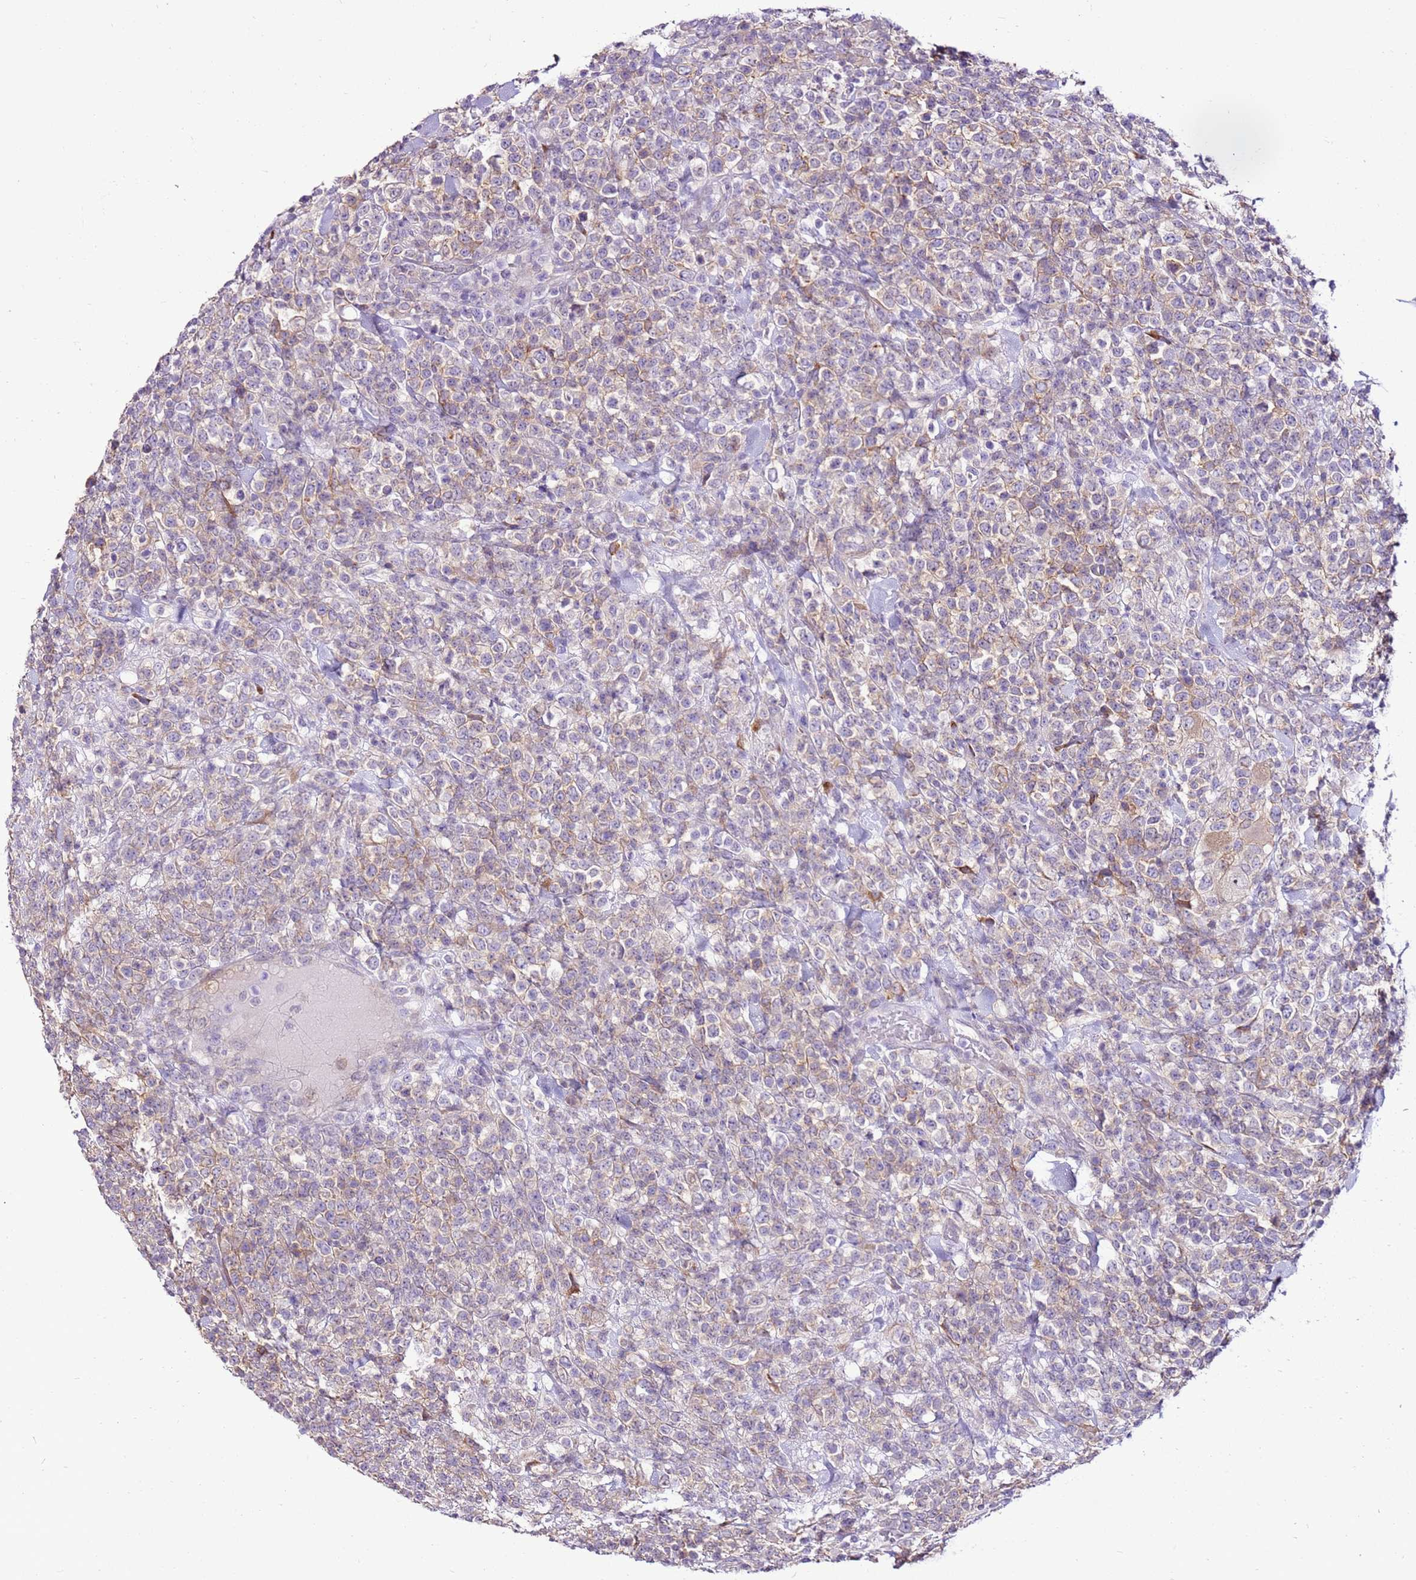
{"staining": {"intensity": "weak", "quantity": "25%-75%", "location": "cytoplasmic/membranous"}, "tissue": "lymphoma", "cell_type": "Tumor cells", "image_type": "cancer", "snomed": [{"axis": "morphology", "description": "Malignant lymphoma, non-Hodgkin's type, High grade"}, {"axis": "topography", "description": "Colon"}], "caption": "The image reveals a brown stain indicating the presence of a protein in the cytoplasmic/membranous of tumor cells in lymphoma.", "gene": "SLC38A5", "patient": {"sex": "female", "age": 53}}